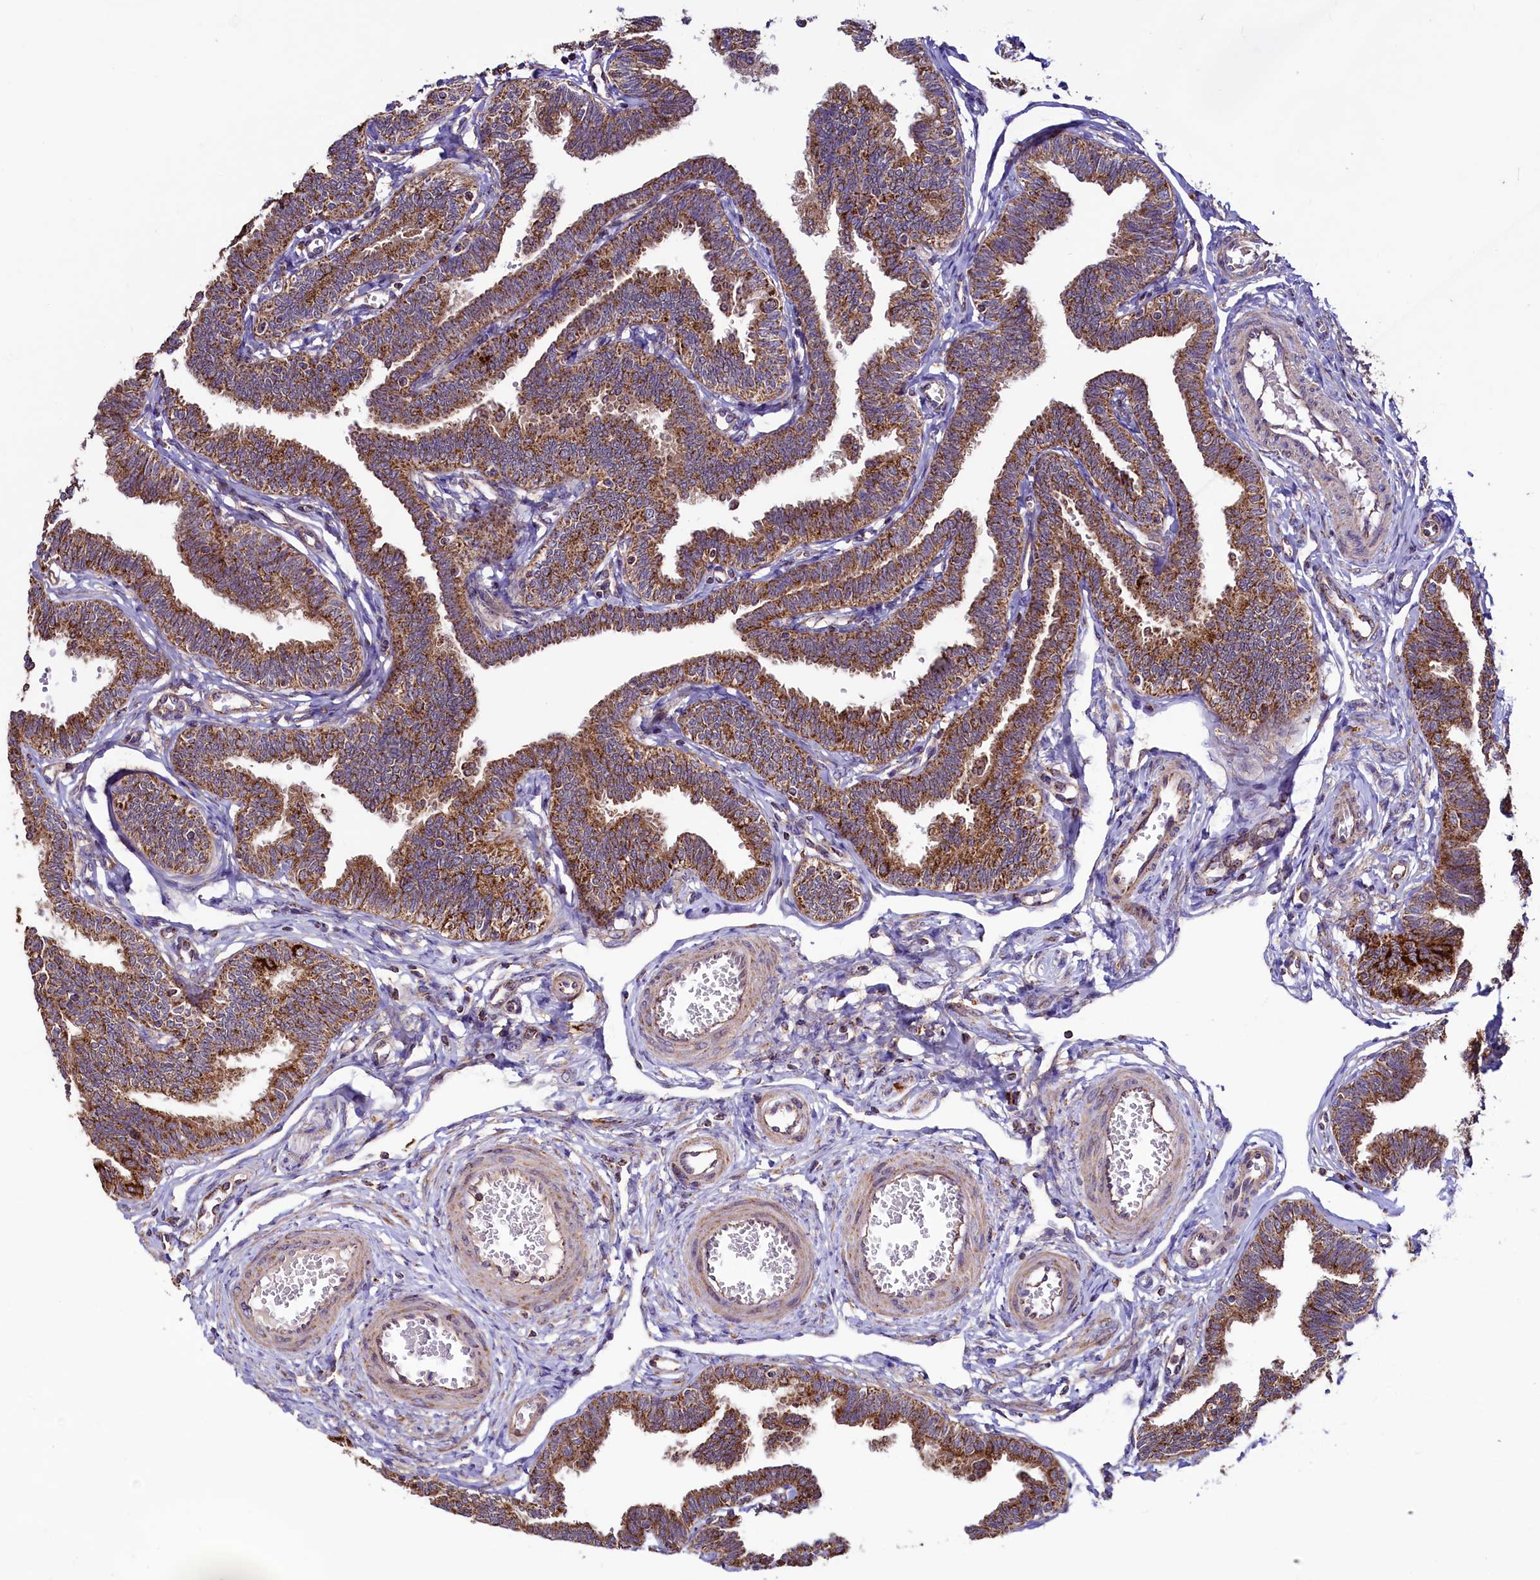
{"staining": {"intensity": "strong", "quantity": ">75%", "location": "cytoplasmic/membranous"}, "tissue": "fallopian tube", "cell_type": "Glandular cells", "image_type": "normal", "snomed": [{"axis": "morphology", "description": "Normal tissue, NOS"}, {"axis": "topography", "description": "Fallopian tube"}, {"axis": "topography", "description": "Ovary"}], "caption": "DAB immunohistochemical staining of normal fallopian tube exhibits strong cytoplasmic/membranous protein positivity in approximately >75% of glandular cells.", "gene": "STARD5", "patient": {"sex": "female", "age": 23}}